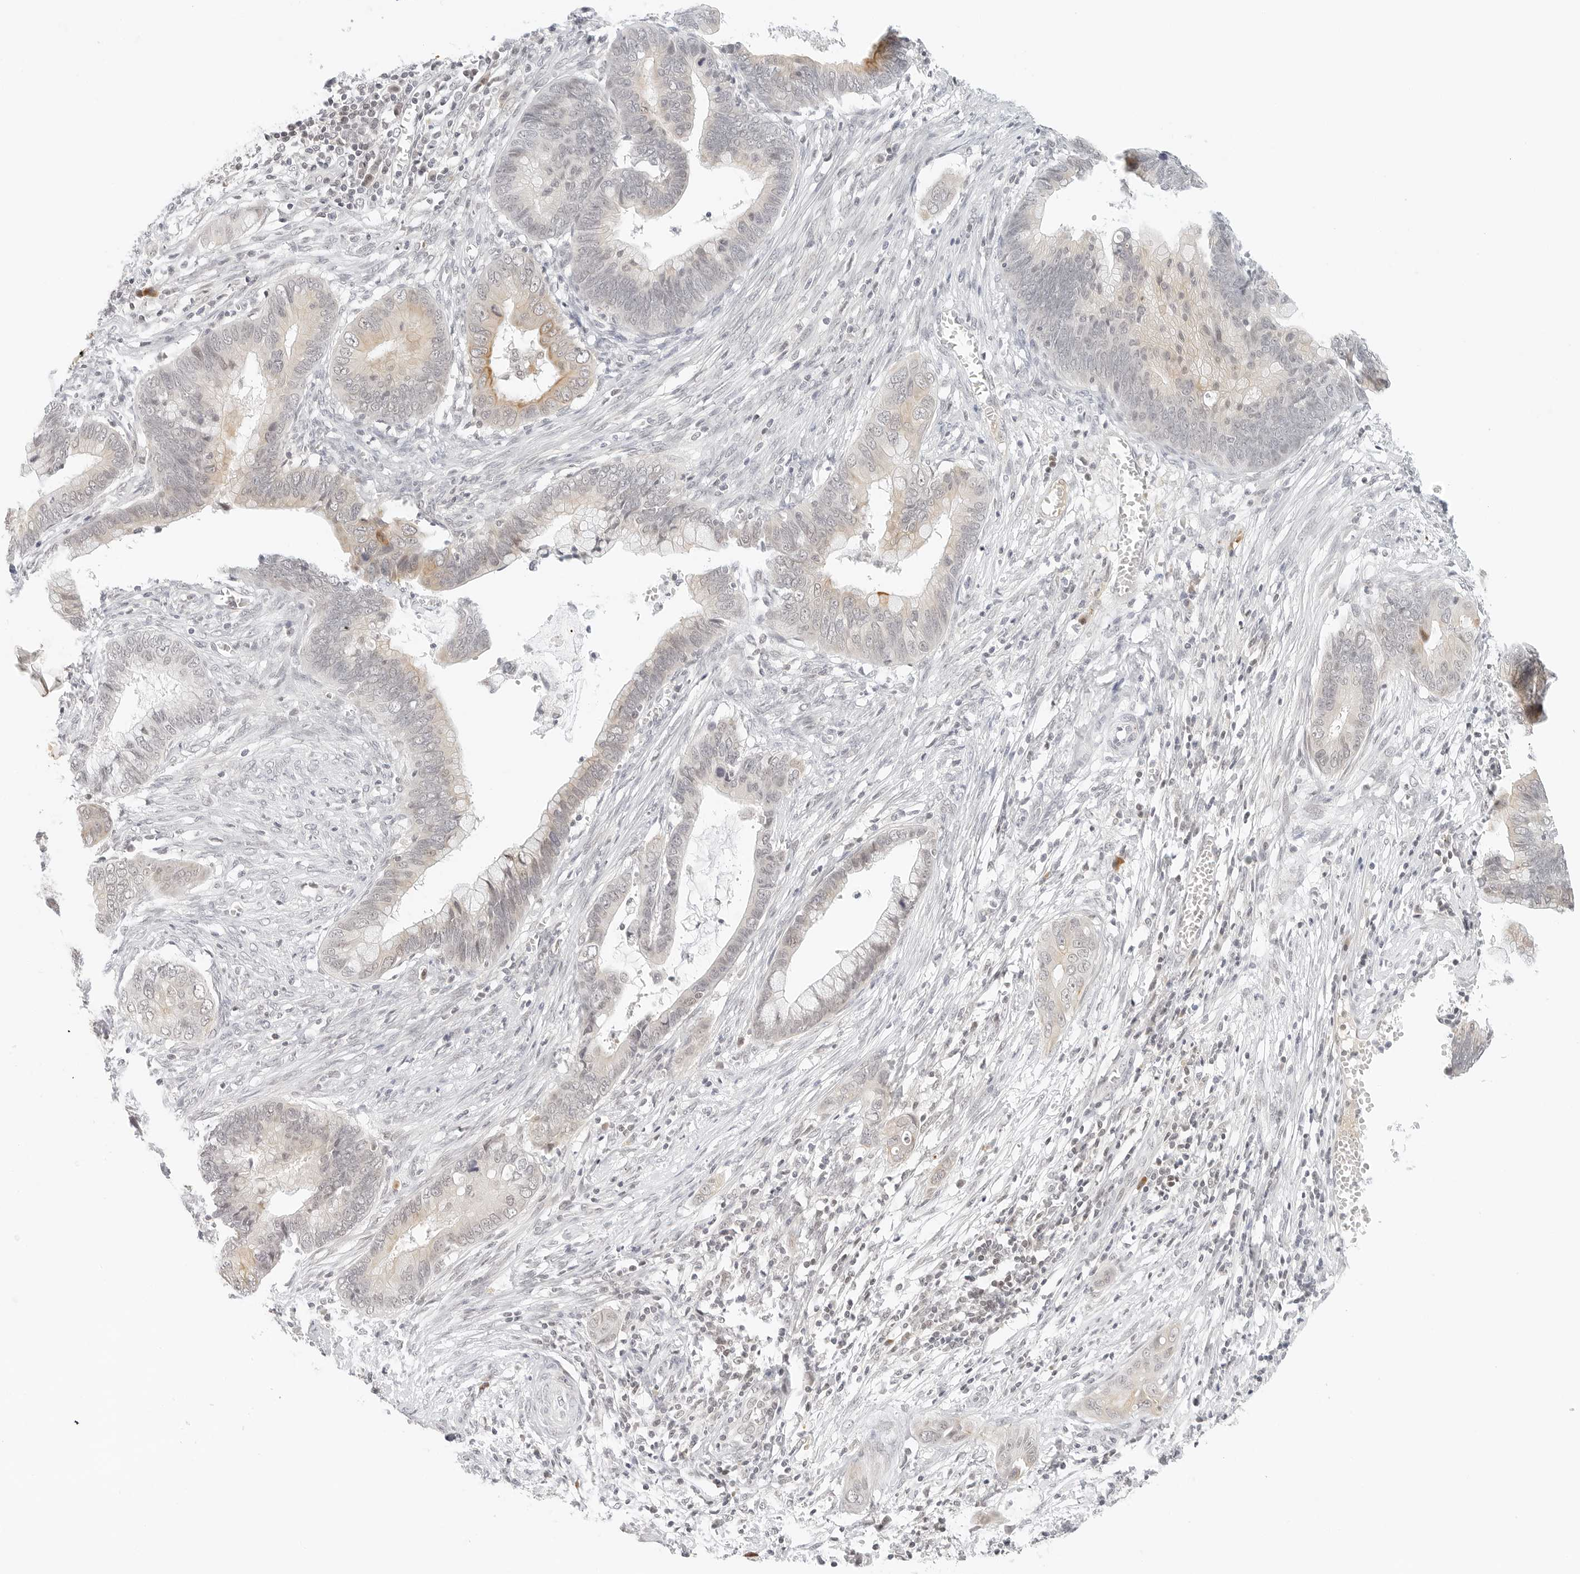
{"staining": {"intensity": "weak", "quantity": "<25%", "location": "cytoplasmic/membranous"}, "tissue": "cervical cancer", "cell_type": "Tumor cells", "image_type": "cancer", "snomed": [{"axis": "morphology", "description": "Adenocarcinoma, NOS"}, {"axis": "topography", "description": "Cervix"}], "caption": "A micrograph of human cervical adenocarcinoma is negative for staining in tumor cells.", "gene": "NEO1", "patient": {"sex": "female", "age": 44}}